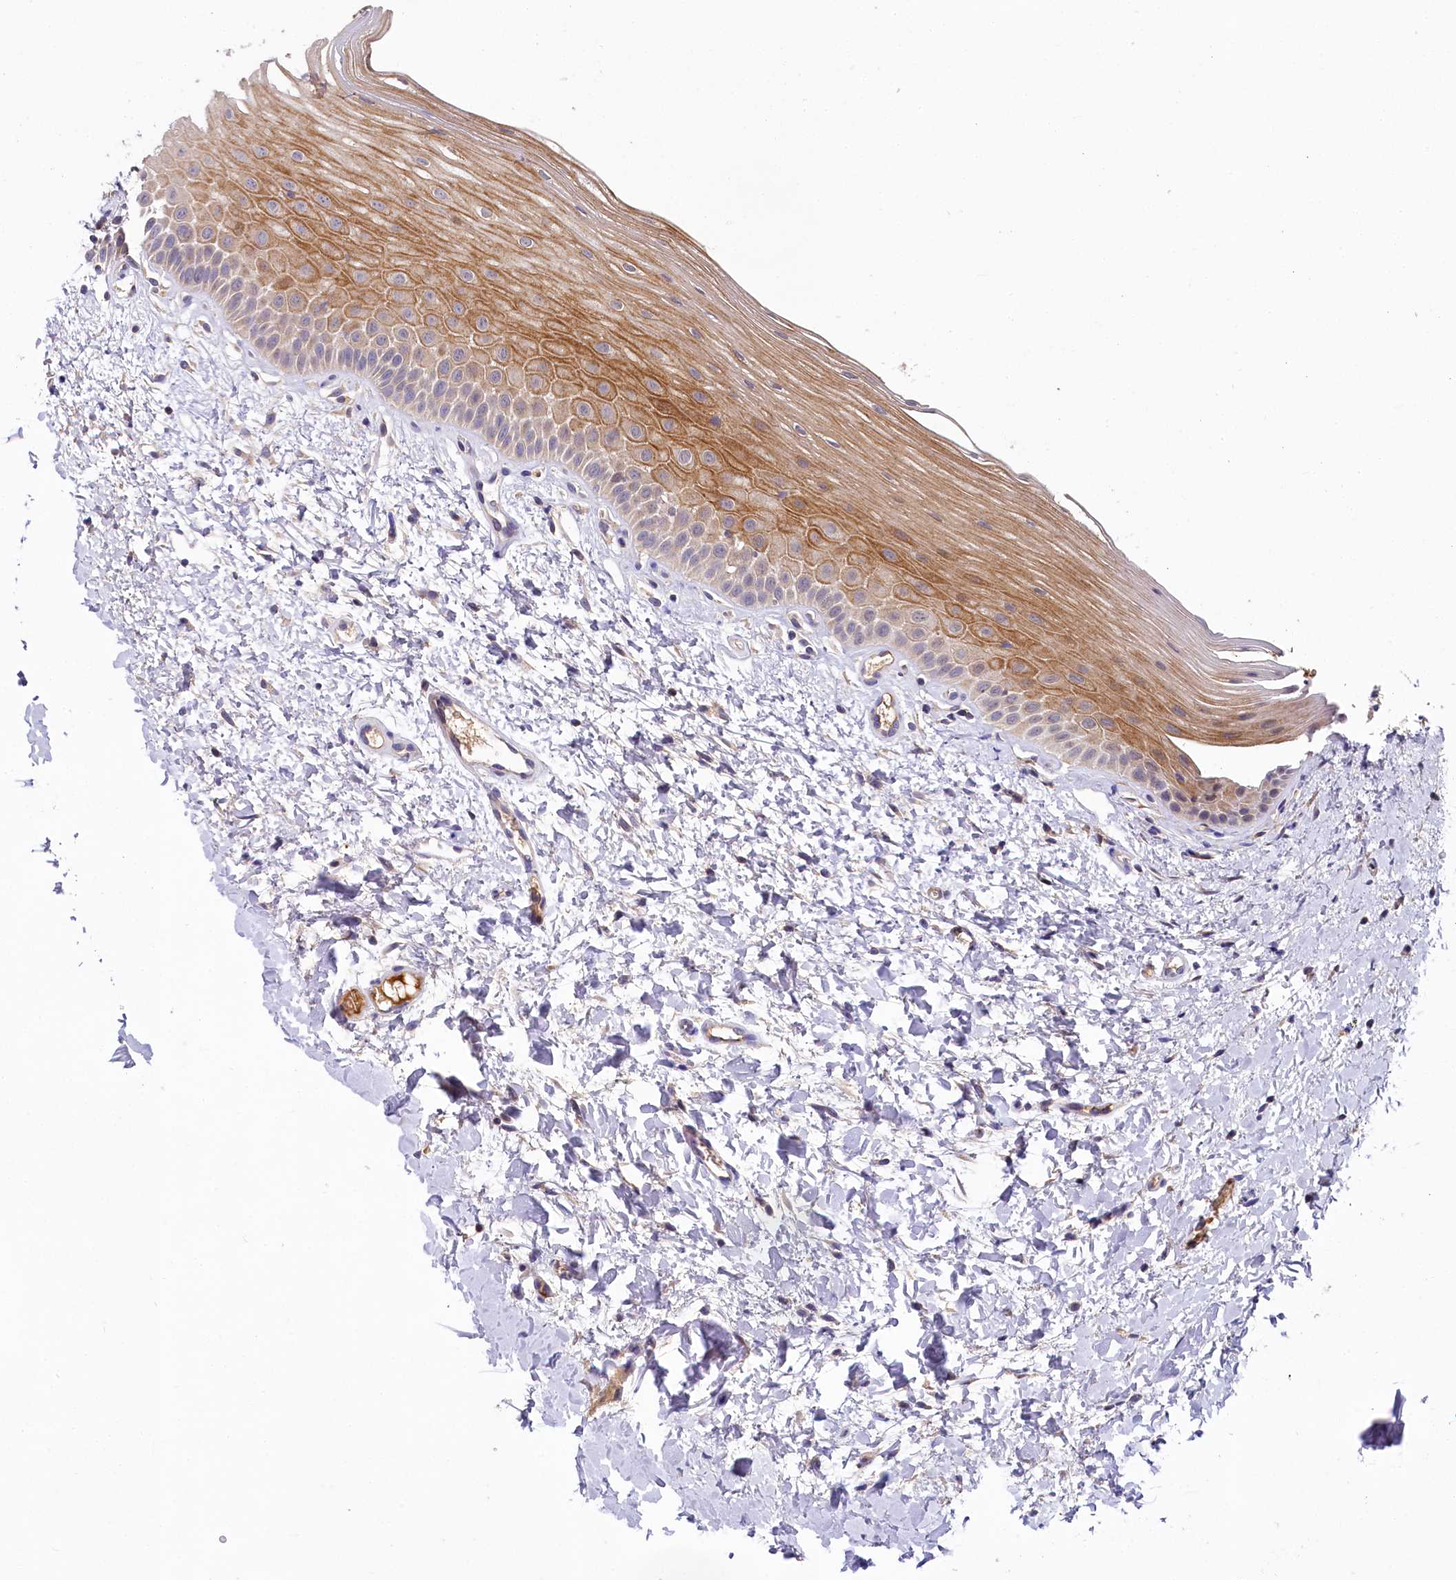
{"staining": {"intensity": "moderate", "quantity": "<25%", "location": "cytoplasmic/membranous"}, "tissue": "oral mucosa", "cell_type": "Squamous epithelial cells", "image_type": "normal", "snomed": [{"axis": "morphology", "description": "Normal tissue, NOS"}, {"axis": "topography", "description": "Oral tissue"}], "caption": "Immunohistochemical staining of normal human oral mucosa exhibits <25% levels of moderate cytoplasmic/membranous protein positivity in approximately <25% of squamous epithelial cells. (Stains: DAB in brown, nuclei in blue, Microscopy: brightfield microscopy at high magnification).", "gene": "SPINK9", "patient": {"sex": "female", "age": 56}}